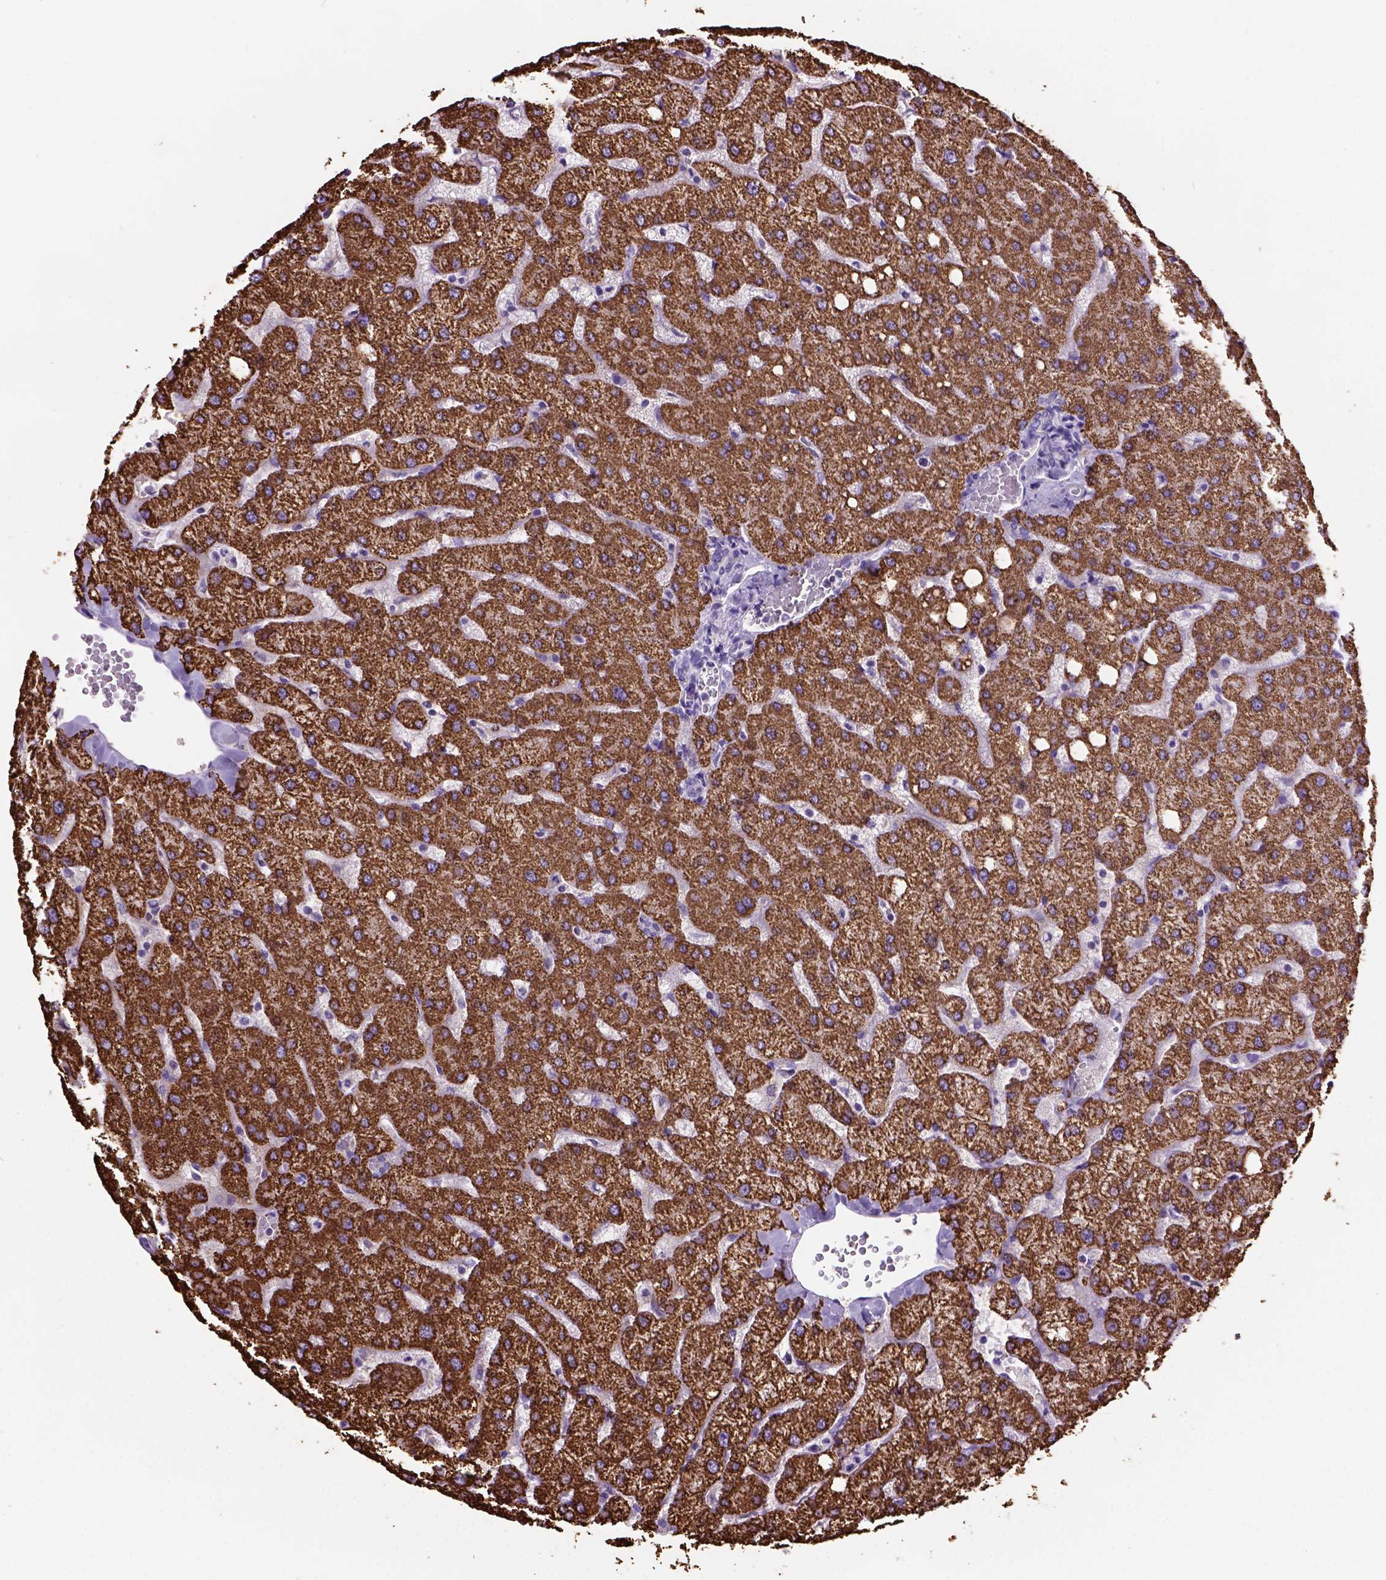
{"staining": {"intensity": "negative", "quantity": "none", "location": "none"}, "tissue": "liver", "cell_type": "Cholangiocytes", "image_type": "normal", "snomed": [{"axis": "morphology", "description": "Normal tissue, NOS"}, {"axis": "topography", "description": "Liver"}], "caption": "This histopathology image is of normal liver stained with immunohistochemistry to label a protein in brown with the nuclei are counter-stained blue. There is no staining in cholangiocytes. (Brightfield microscopy of DAB (3,3'-diaminobenzidine) immunohistochemistry at high magnification).", "gene": "L2HGDH", "patient": {"sex": "female", "age": 54}}